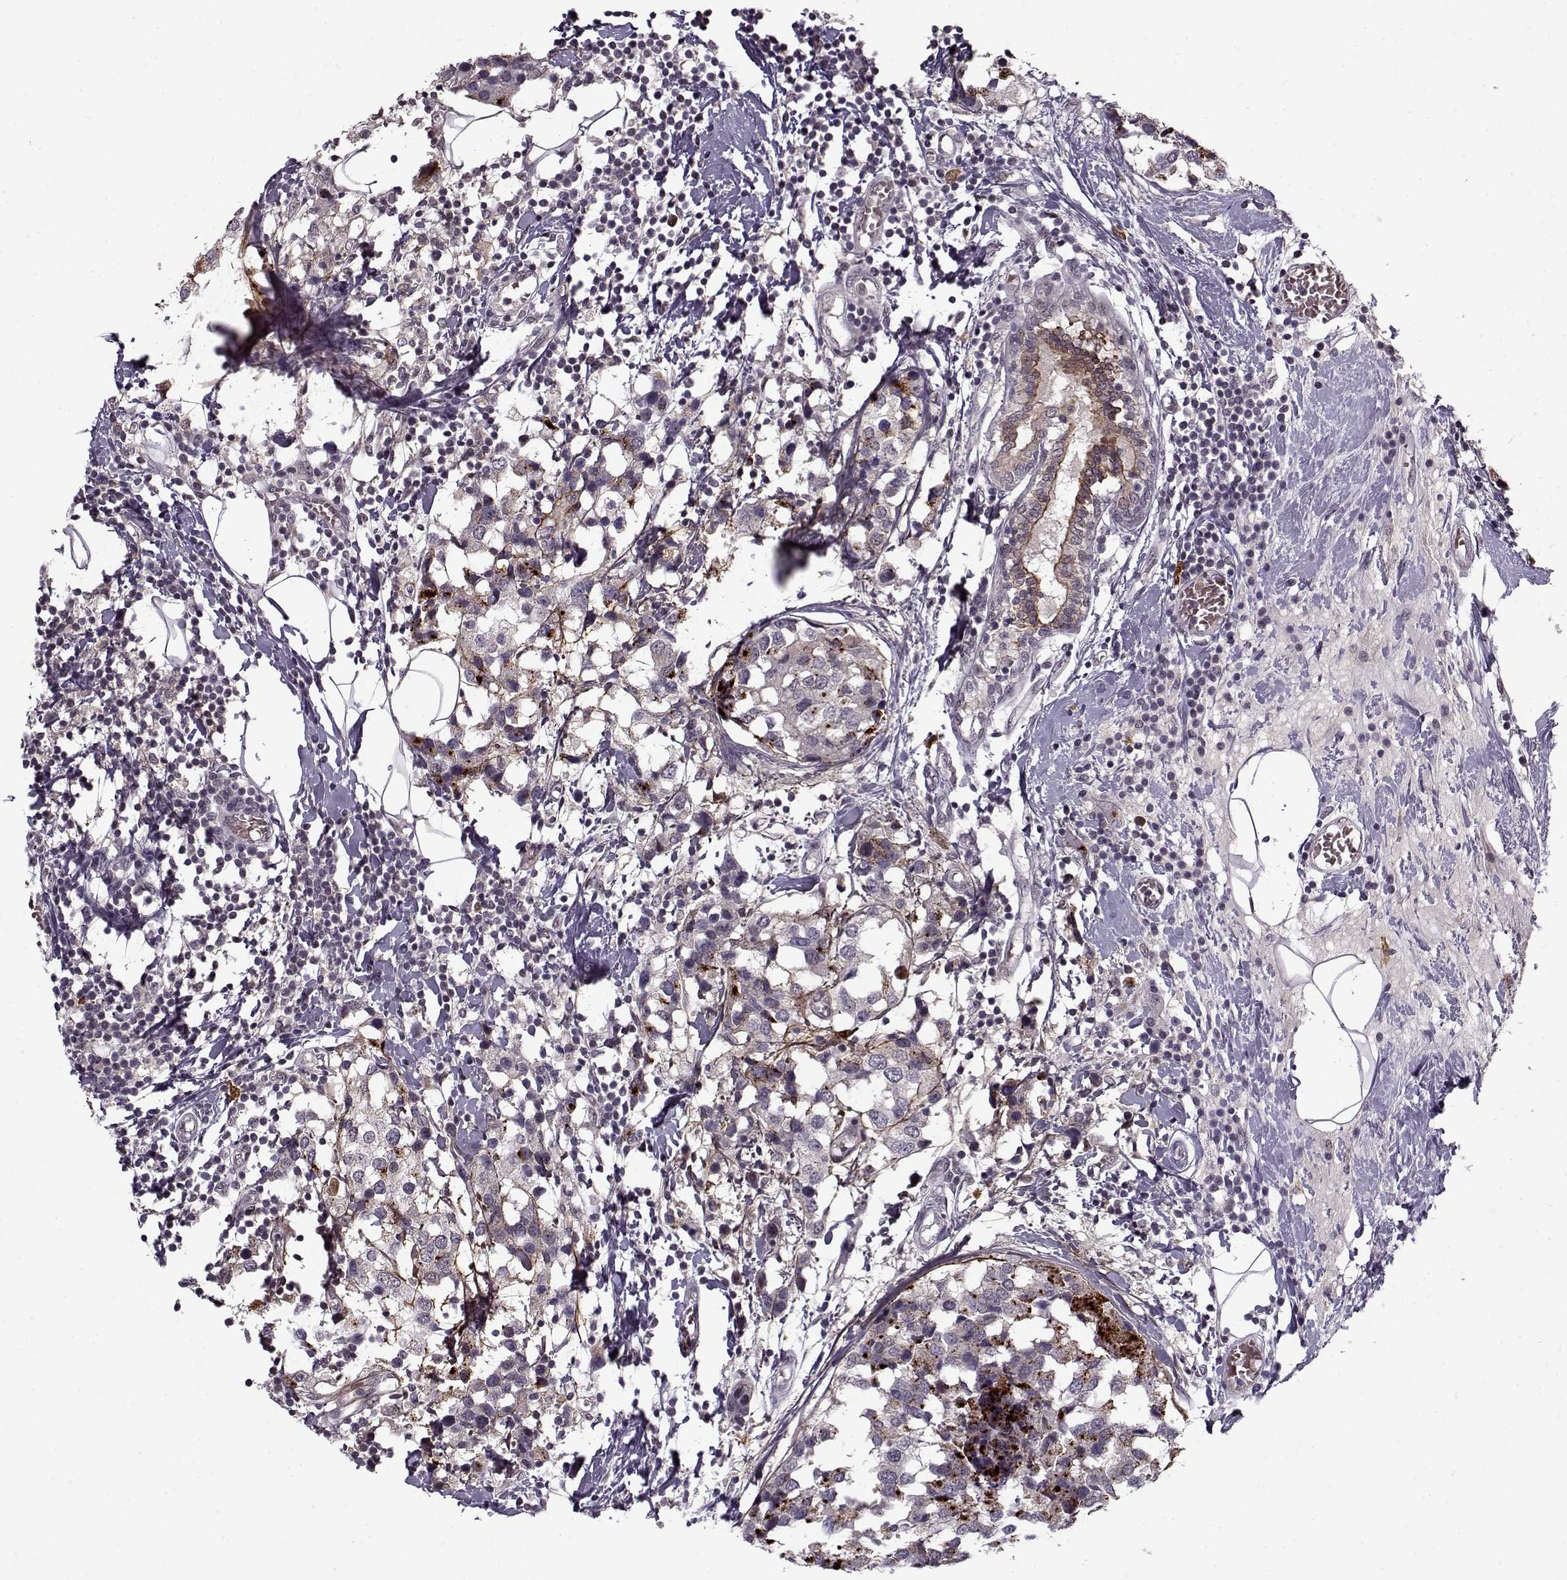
{"staining": {"intensity": "strong", "quantity": "<25%", "location": "cytoplasmic/membranous"}, "tissue": "breast cancer", "cell_type": "Tumor cells", "image_type": "cancer", "snomed": [{"axis": "morphology", "description": "Lobular carcinoma"}, {"axis": "topography", "description": "Breast"}], "caption": "A brown stain highlights strong cytoplasmic/membranous staining of a protein in breast cancer (lobular carcinoma) tumor cells. (DAB = brown stain, brightfield microscopy at high magnification).", "gene": "DENND4B", "patient": {"sex": "female", "age": 59}}